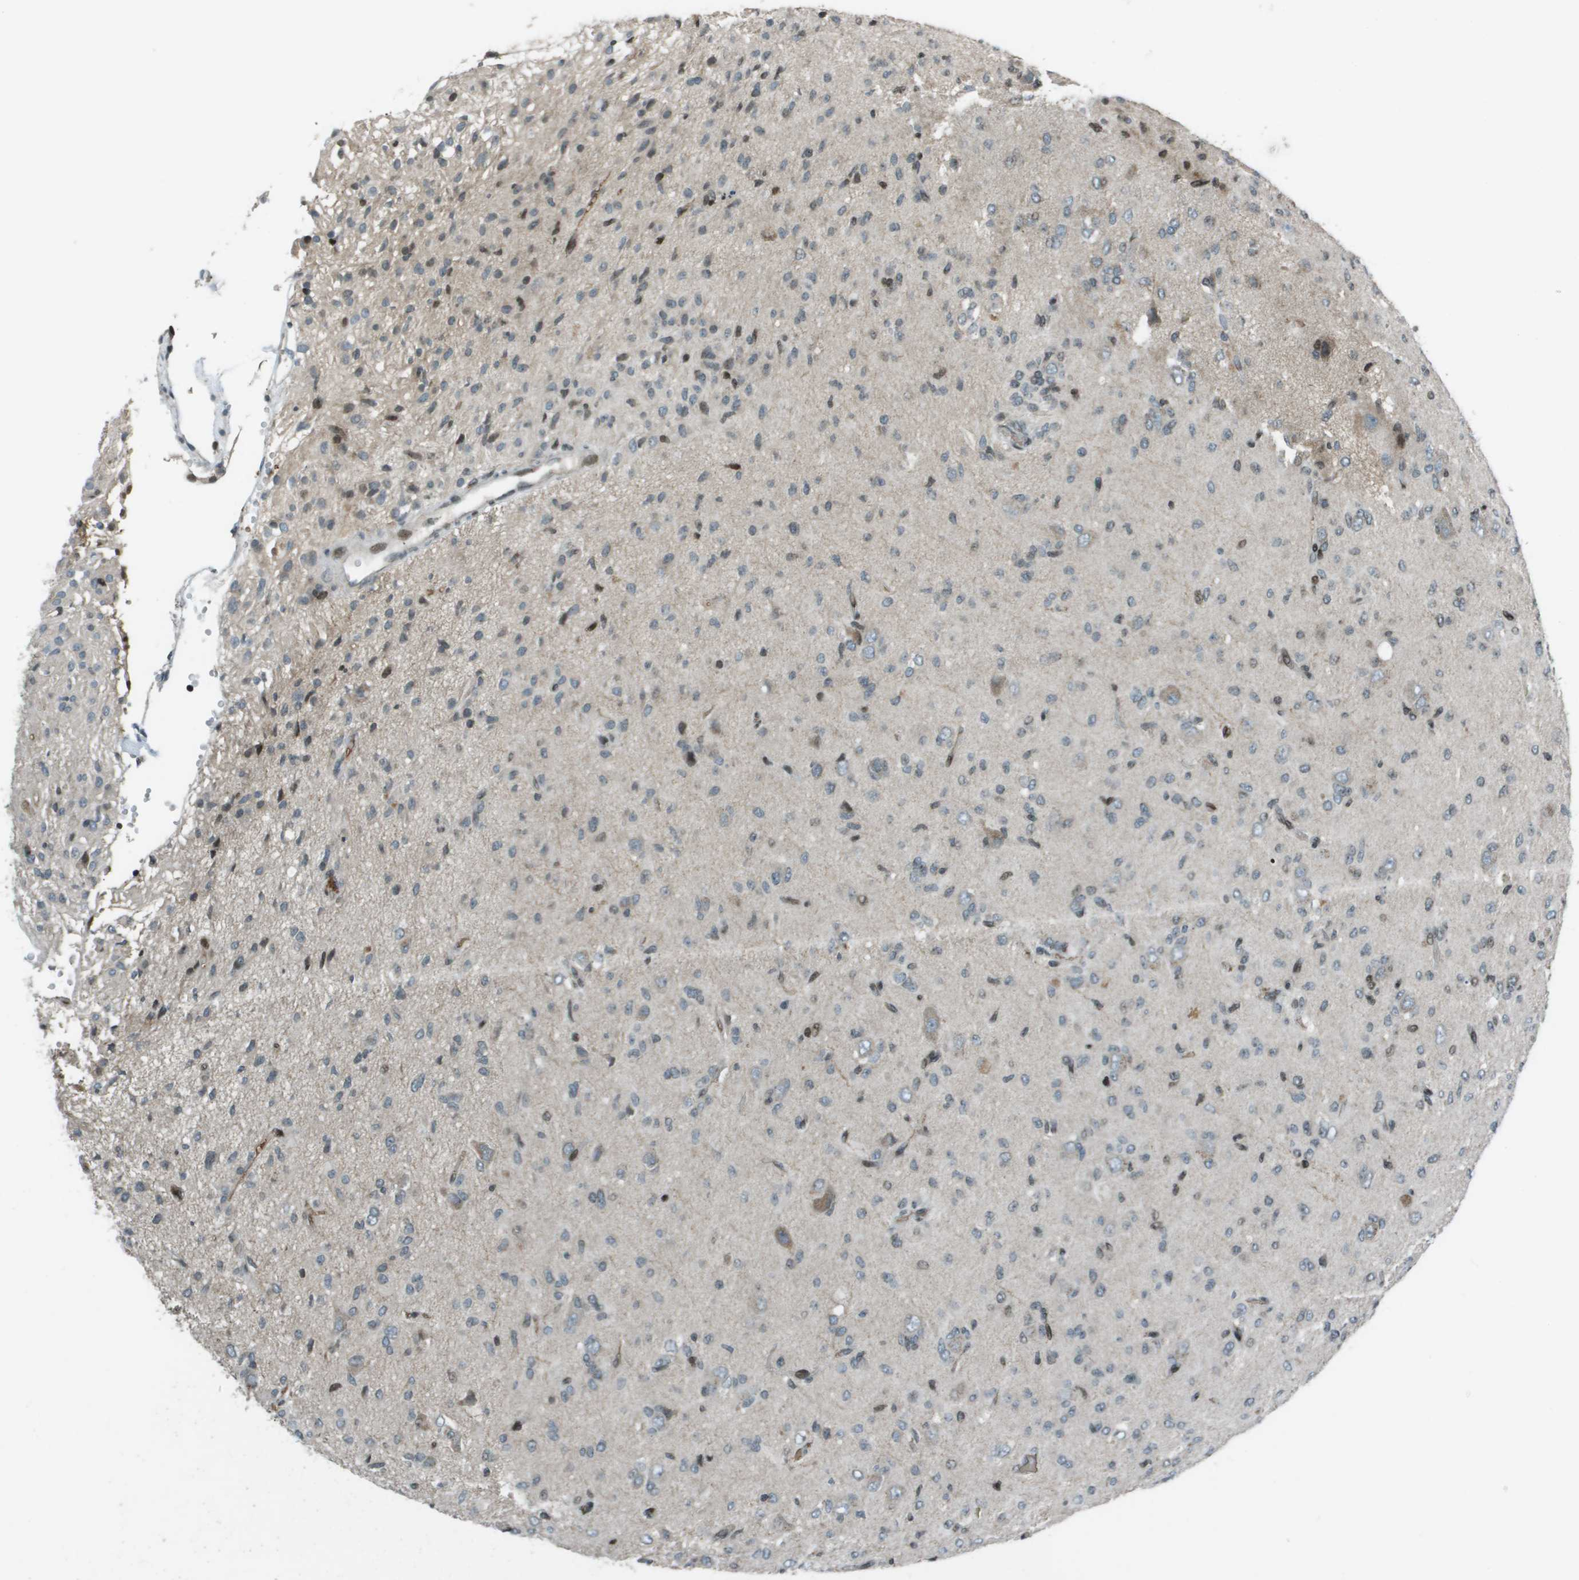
{"staining": {"intensity": "negative", "quantity": "none", "location": "none"}, "tissue": "glioma", "cell_type": "Tumor cells", "image_type": "cancer", "snomed": [{"axis": "morphology", "description": "Glioma, malignant, High grade"}, {"axis": "topography", "description": "Brain"}], "caption": "This micrograph is of glioma stained with immunohistochemistry to label a protein in brown with the nuclei are counter-stained blue. There is no staining in tumor cells.", "gene": "CXCL12", "patient": {"sex": "female", "age": 59}}